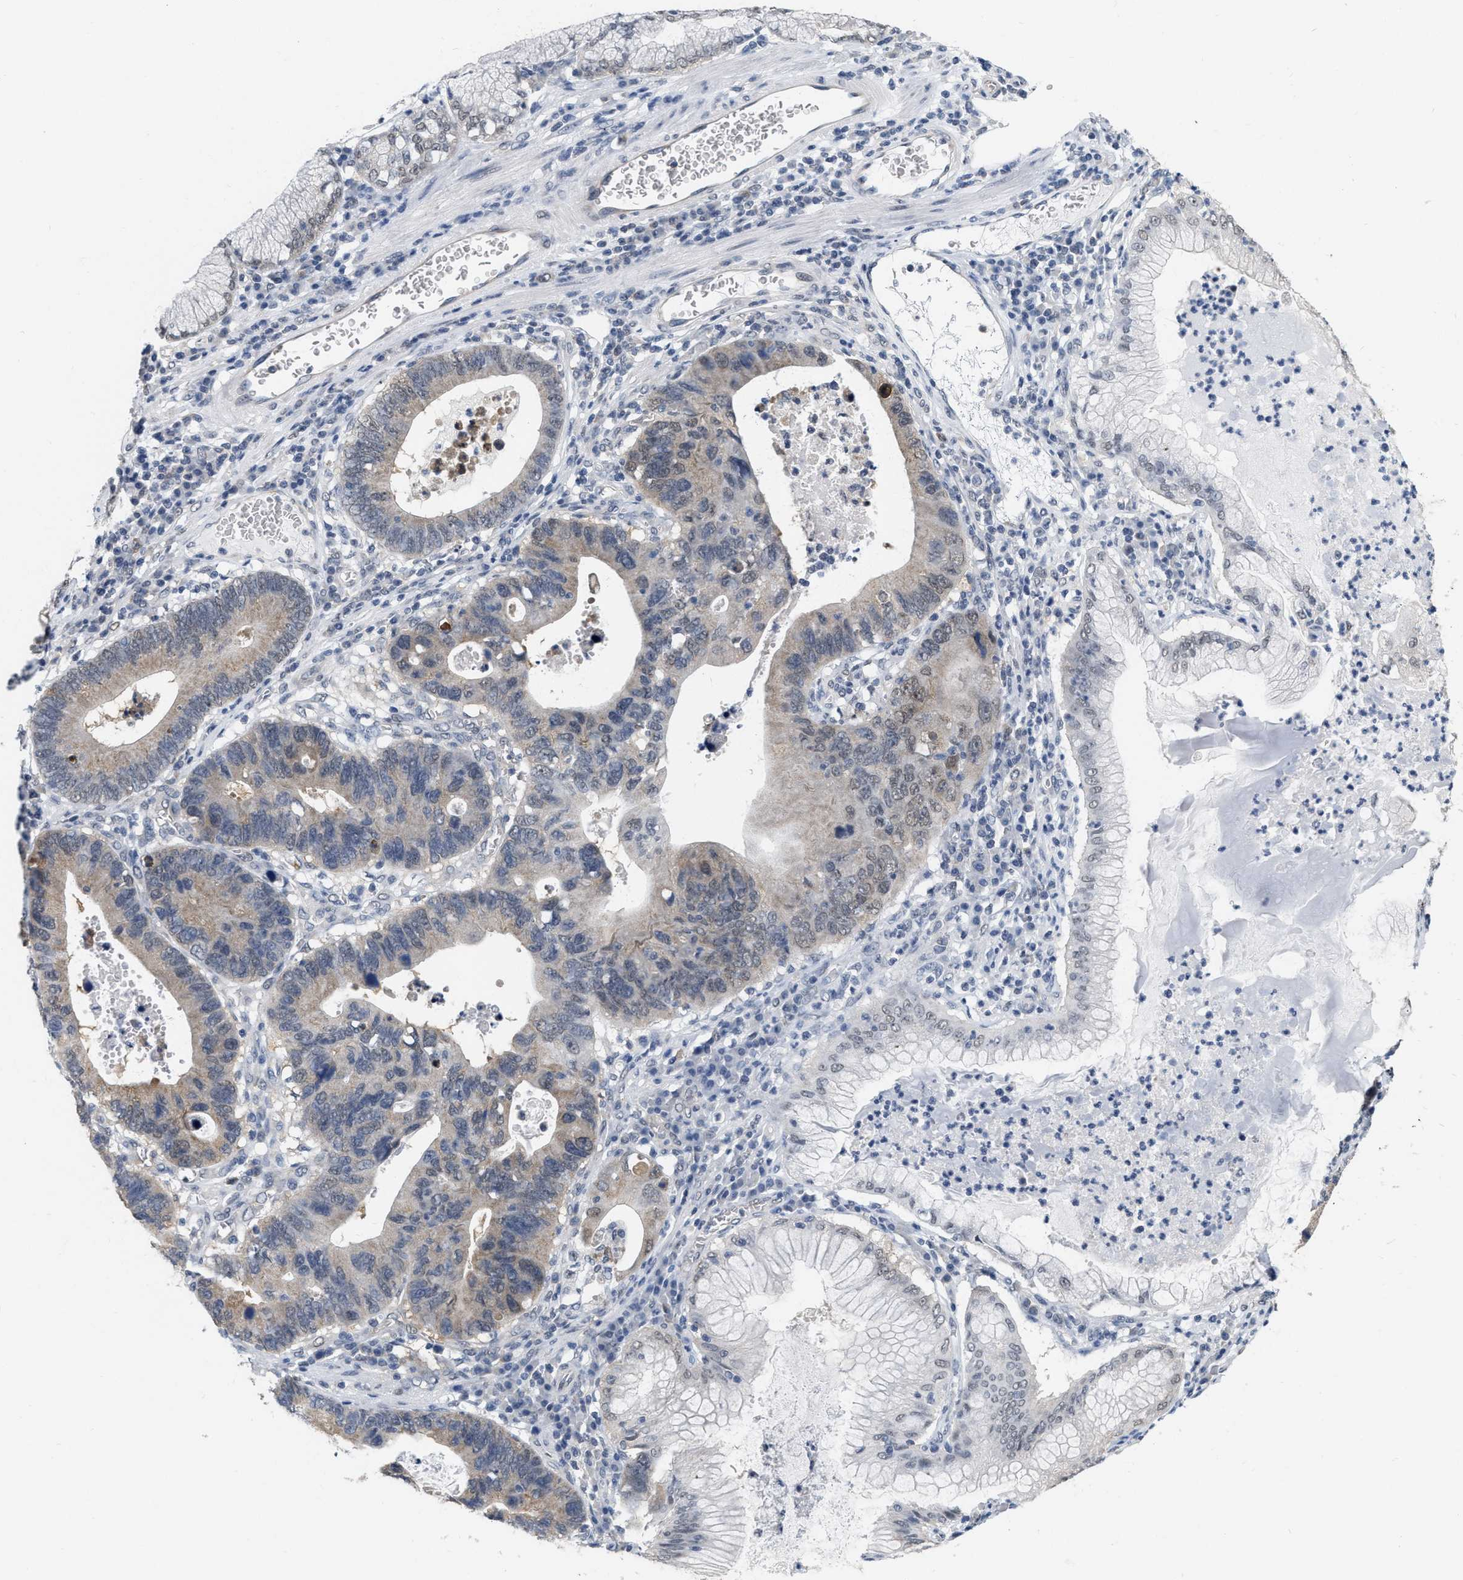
{"staining": {"intensity": "weak", "quantity": ">75%", "location": "cytoplasmic/membranous"}, "tissue": "stomach cancer", "cell_type": "Tumor cells", "image_type": "cancer", "snomed": [{"axis": "morphology", "description": "Adenocarcinoma, NOS"}, {"axis": "topography", "description": "Stomach"}], "caption": "A brown stain shows weak cytoplasmic/membranous positivity of a protein in human adenocarcinoma (stomach) tumor cells.", "gene": "RUVBL1", "patient": {"sex": "male", "age": 59}}